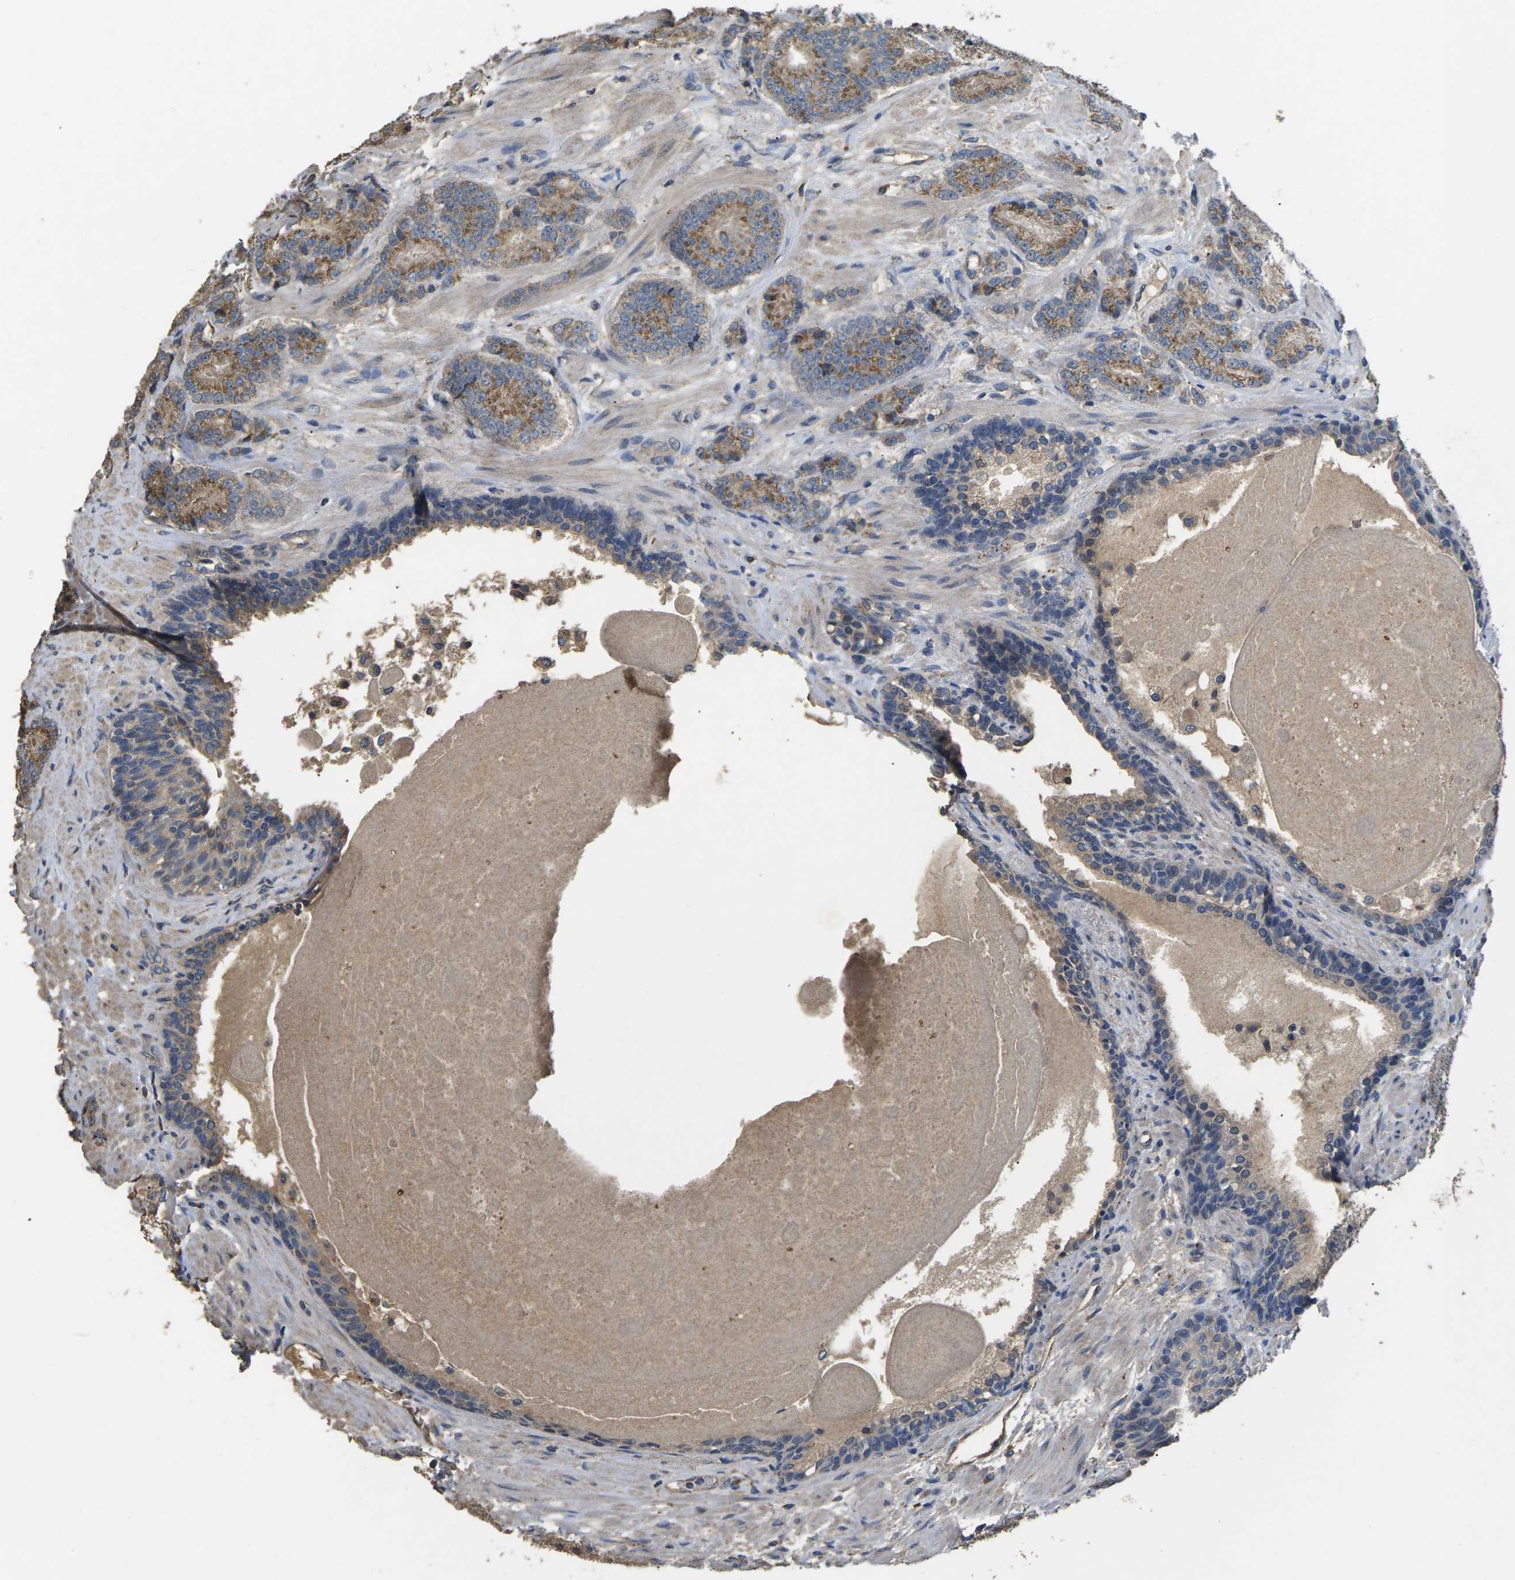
{"staining": {"intensity": "moderate", "quantity": "25%-75%", "location": "cytoplasmic/membranous"}, "tissue": "prostate cancer", "cell_type": "Tumor cells", "image_type": "cancer", "snomed": [{"axis": "morphology", "description": "Adenocarcinoma, High grade"}, {"axis": "topography", "description": "Prostate"}], "caption": "Approximately 25%-75% of tumor cells in prostate cancer (adenocarcinoma (high-grade)) reveal moderate cytoplasmic/membranous protein staining as visualized by brown immunohistochemical staining.", "gene": "B4GAT1", "patient": {"sex": "male", "age": 61}}